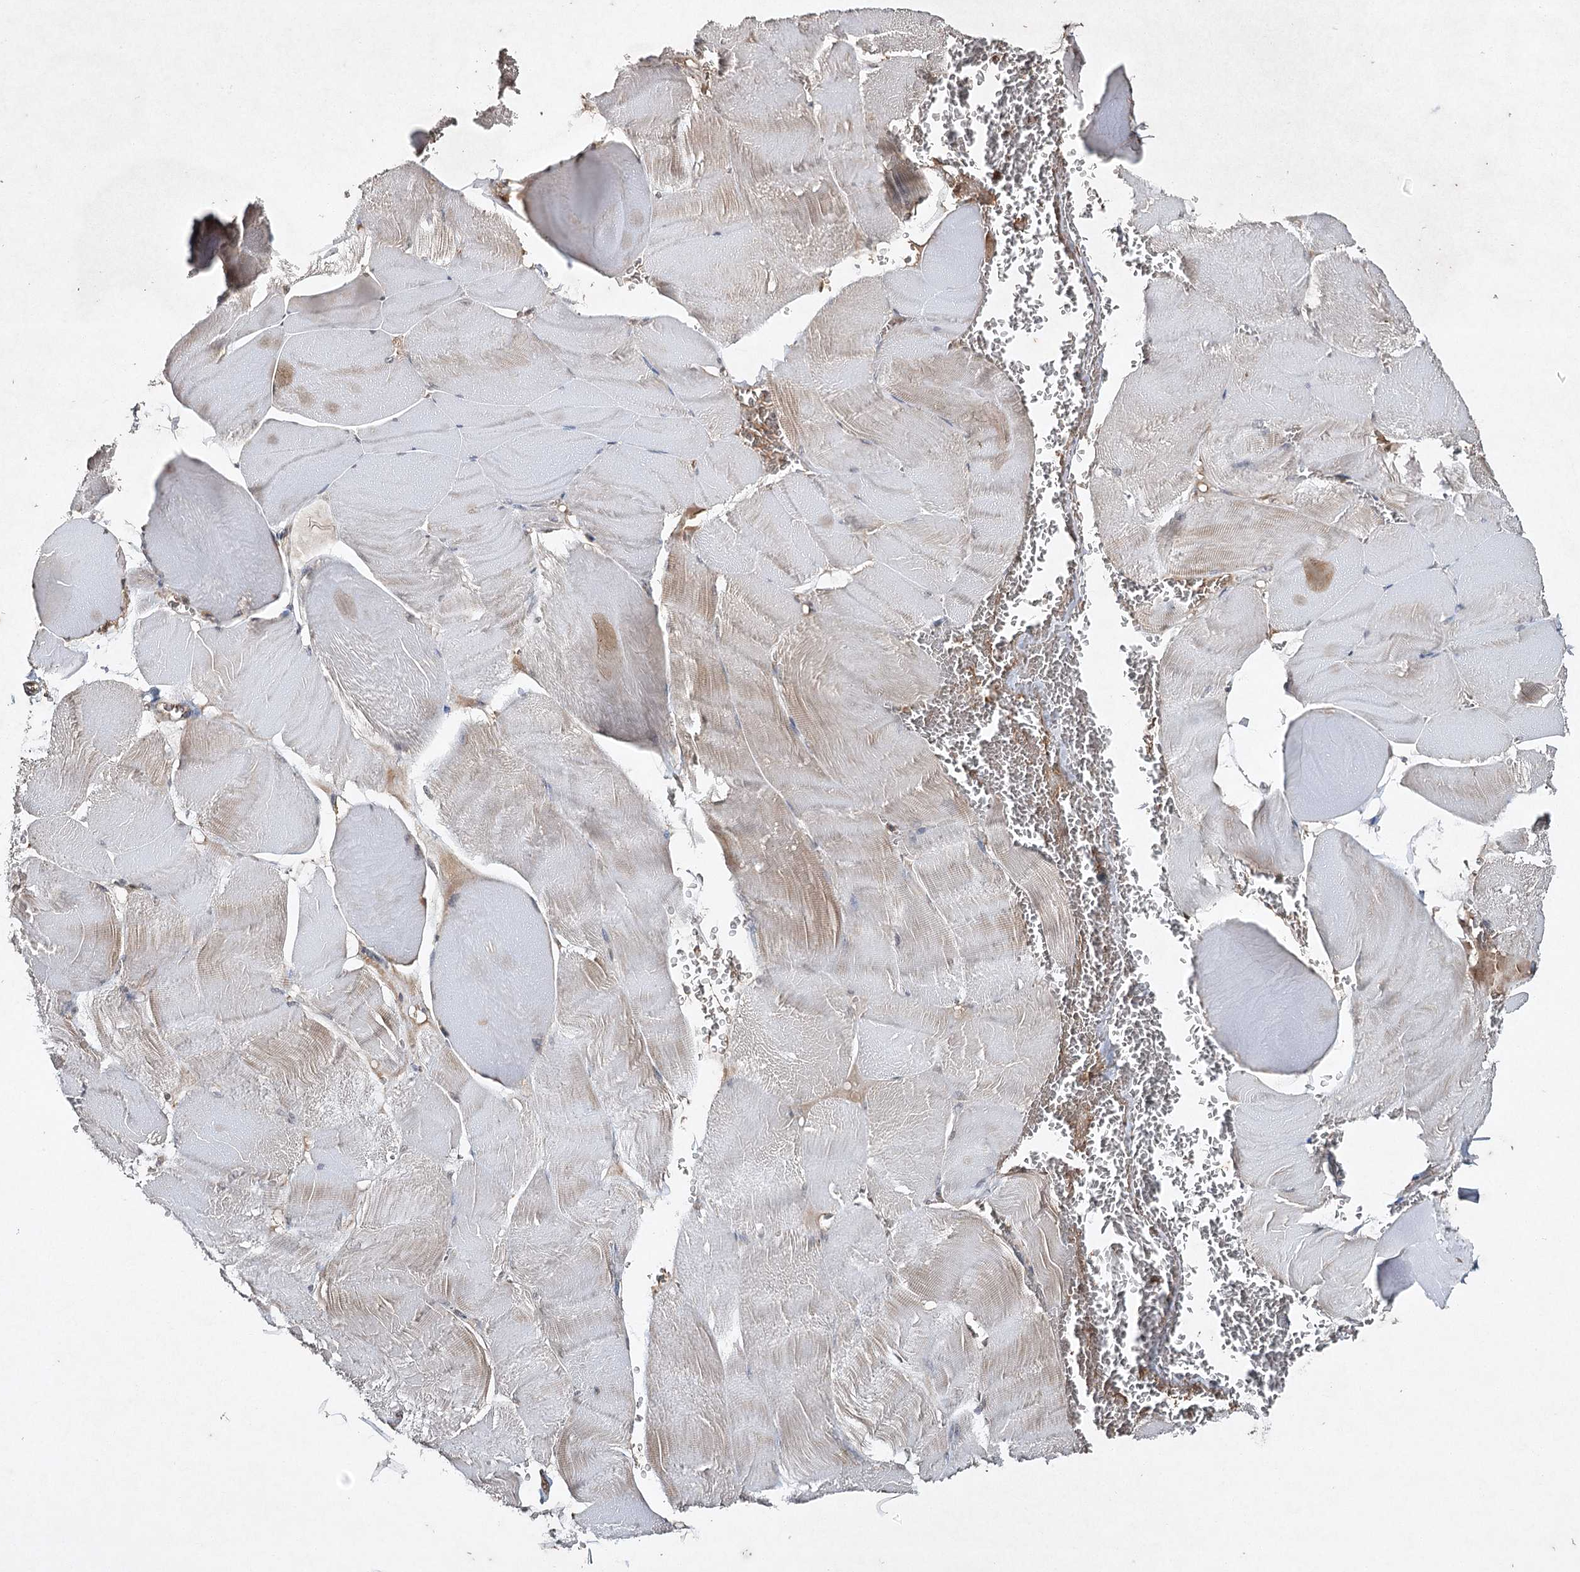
{"staining": {"intensity": "weak", "quantity": "<25%", "location": "cytoplasmic/membranous"}, "tissue": "skeletal muscle", "cell_type": "Myocytes", "image_type": "normal", "snomed": [{"axis": "morphology", "description": "Normal tissue, NOS"}, {"axis": "morphology", "description": "Basal cell carcinoma"}, {"axis": "topography", "description": "Skeletal muscle"}], "caption": "The IHC histopathology image has no significant expression in myocytes of skeletal muscle.", "gene": "CYP2B6", "patient": {"sex": "female", "age": 64}}